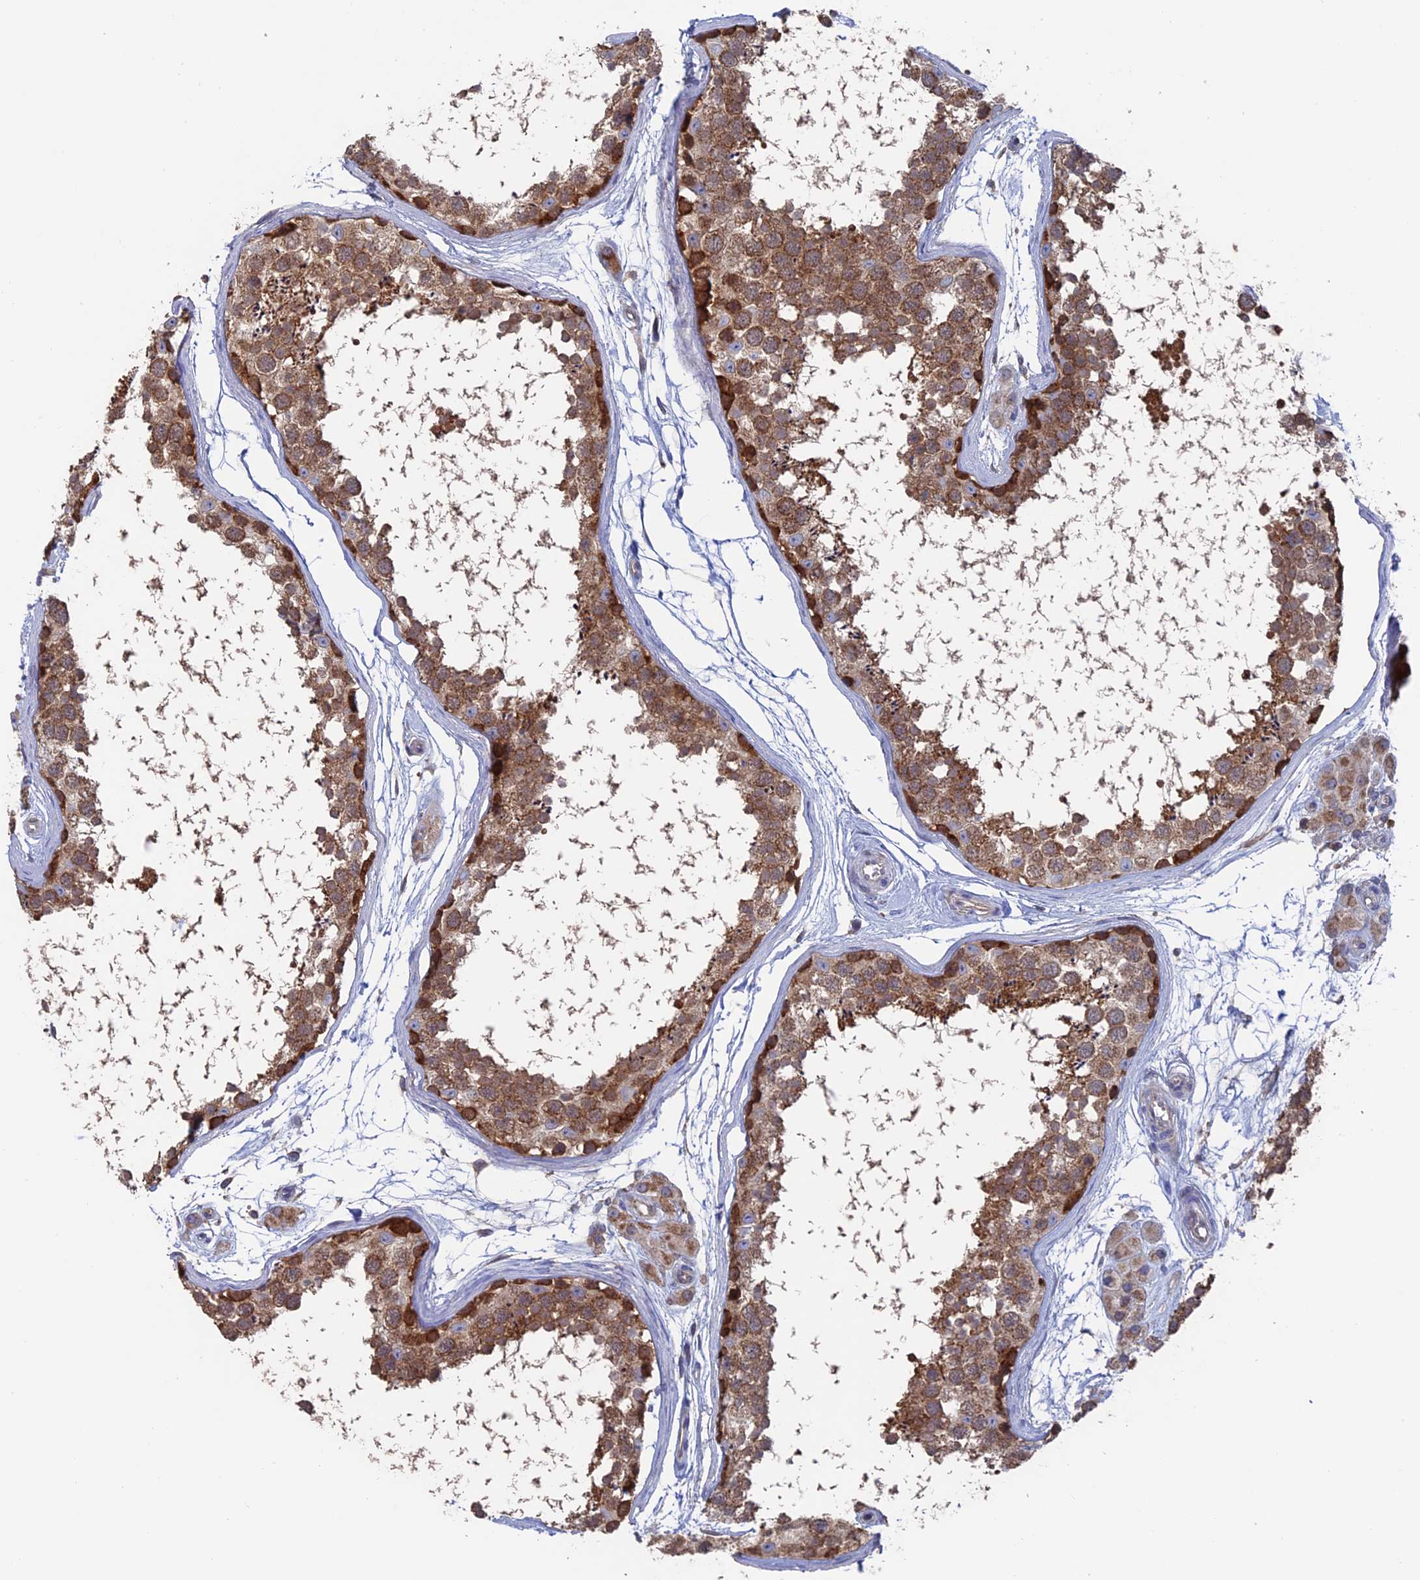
{"staining": {"intensity": "strong", "quantity": "25%-75%", "location": "cytoplasmic/membranous"}, "tissue": "testis", "cell_type": "Cells in seminiferous ducts", "image_type": "normal", "snomed": [{"axis": "morphology", "description": "Normal tissue, NOS"}, {"axis": "topography", "description": "Testis"}], "caption": "Protein expression analysis of unremarkable human testis reveals strong cytoplasmic/membranous staining in about 25%-75% of cells in seminiferous ducts. (brown staining indicates protein expression, while blue staining denotes nuclei).", "gene": "DTYMK", "patient": {"sex": "male", "age": 56}}